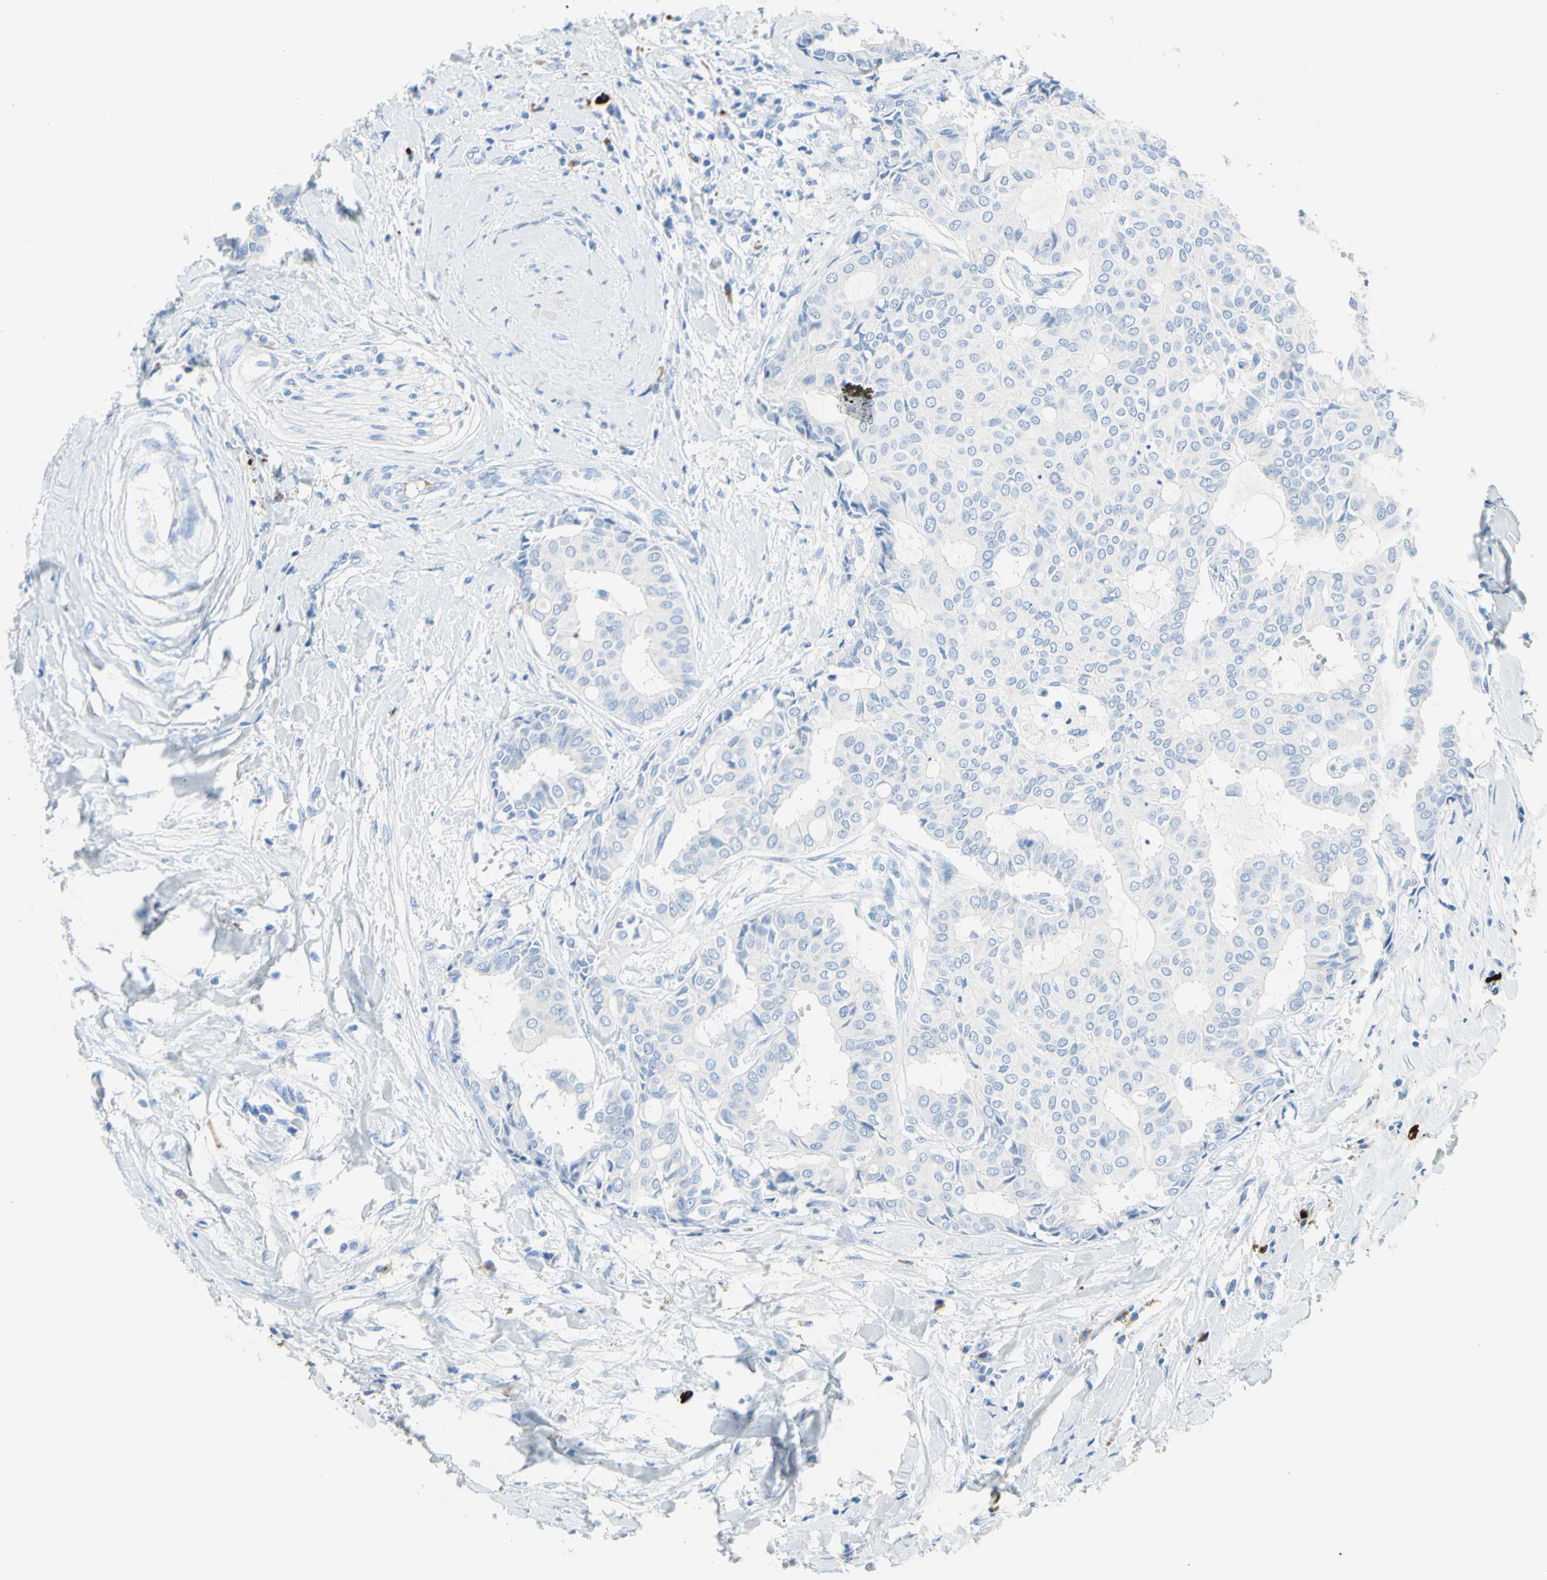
{"staining": {"intensity": "negative", "quantity": "none", "location": "none"}, "tissue": "head and neck cancer", "cell_type": "Tumor cells", "image_type": "cancer", "snomed": [{"axis": "morphology", "description": "Adenocarcinoma, NOS"}, {"axis": "topography", "description": "Salivary gland"}, {"axis": "topography", "description": "Head-Neck"}], "caption": "Tumor cells show no significant staining in head and neck cancer.", "gene": "IL6ST", "patient": {"sex": "female", "age": 59}}